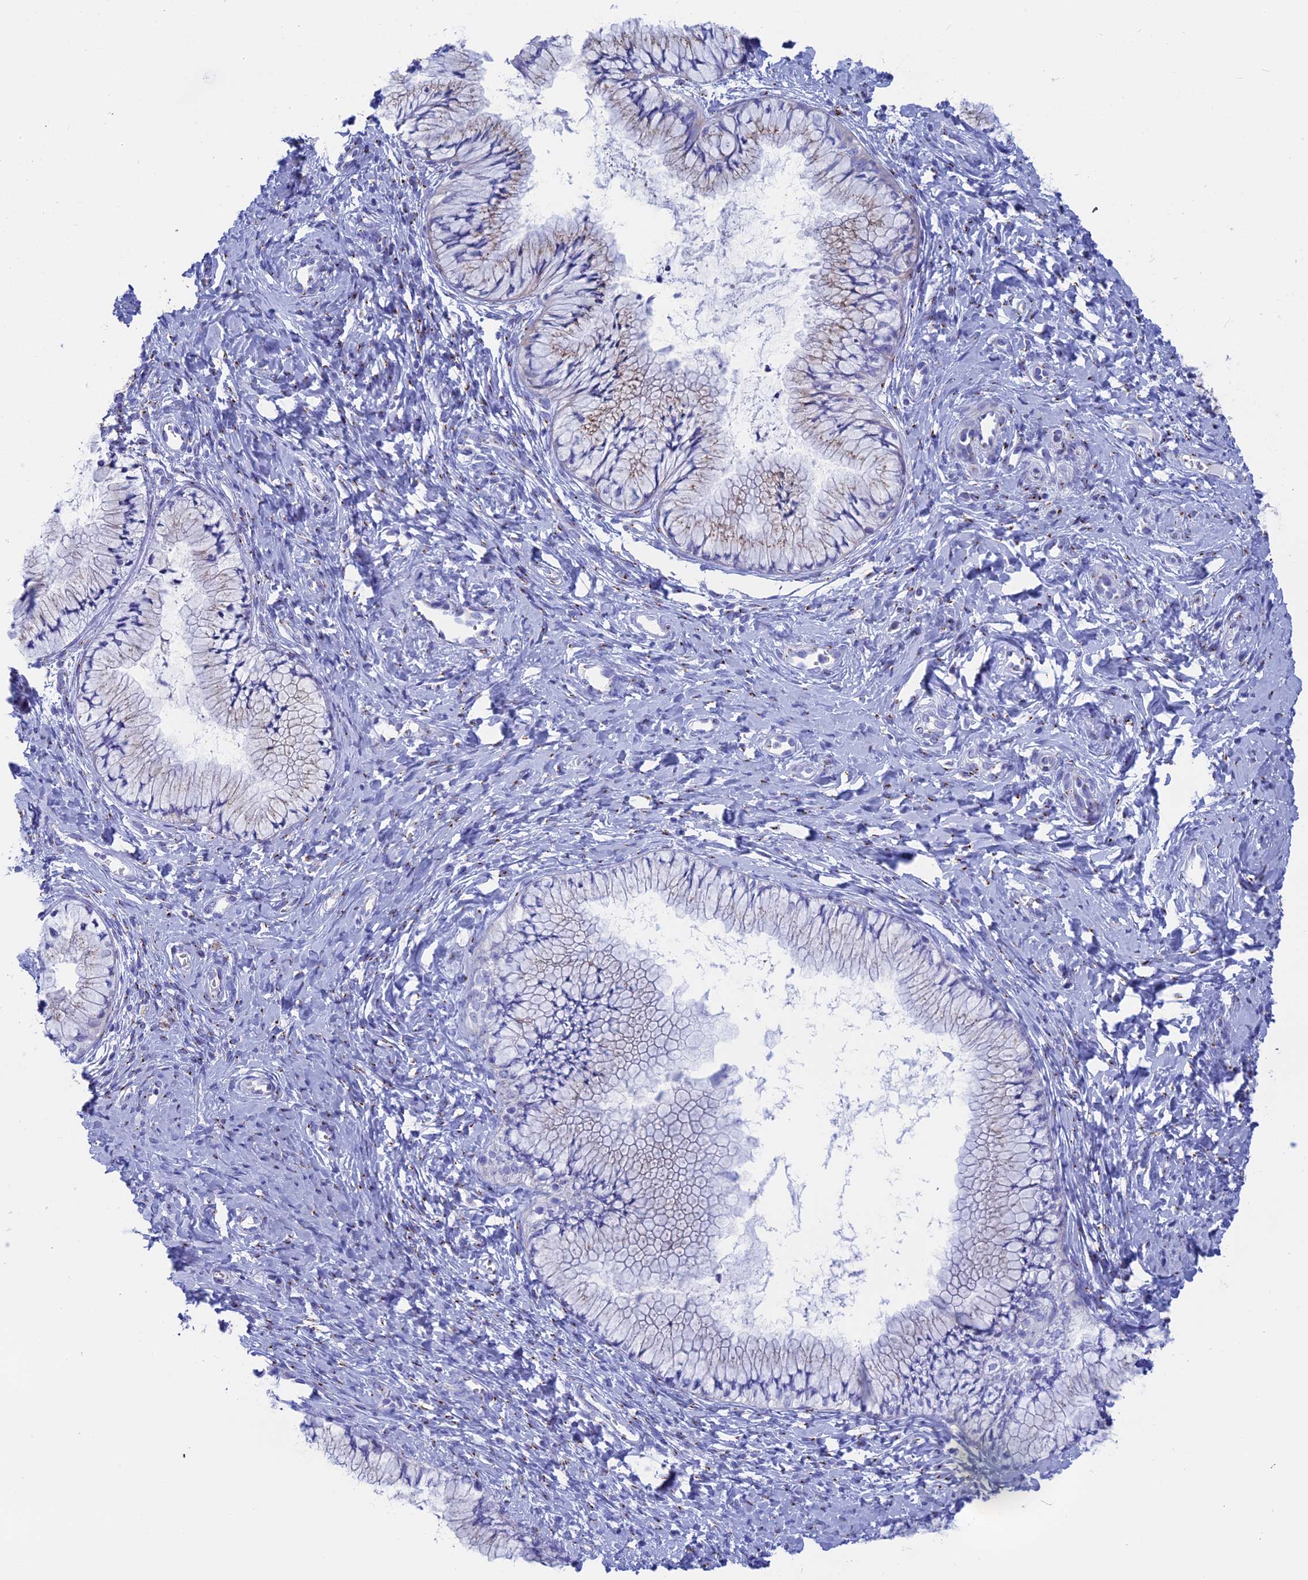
{"staining": {"intensity": "weak", "quantity": "25%-75%", "location": "cytoplasmic/membranous"}, "tissue": "cervix", "cell_type": "Glandular cells", "image_type": "normal", "snomed": [{"axis": "morphology", "description": "Normal tissue, NOS"}, {"axis": "topography", "description": "Cervix"}], "caption": "DAB immunohistochemical staining of benign human cervix exhibits weak cytoplasmic/membranous protein expression in about 25%-75% of glandular cells.", "gene": "ERICH4", "patient": {"sex": "female", "age": 42}}